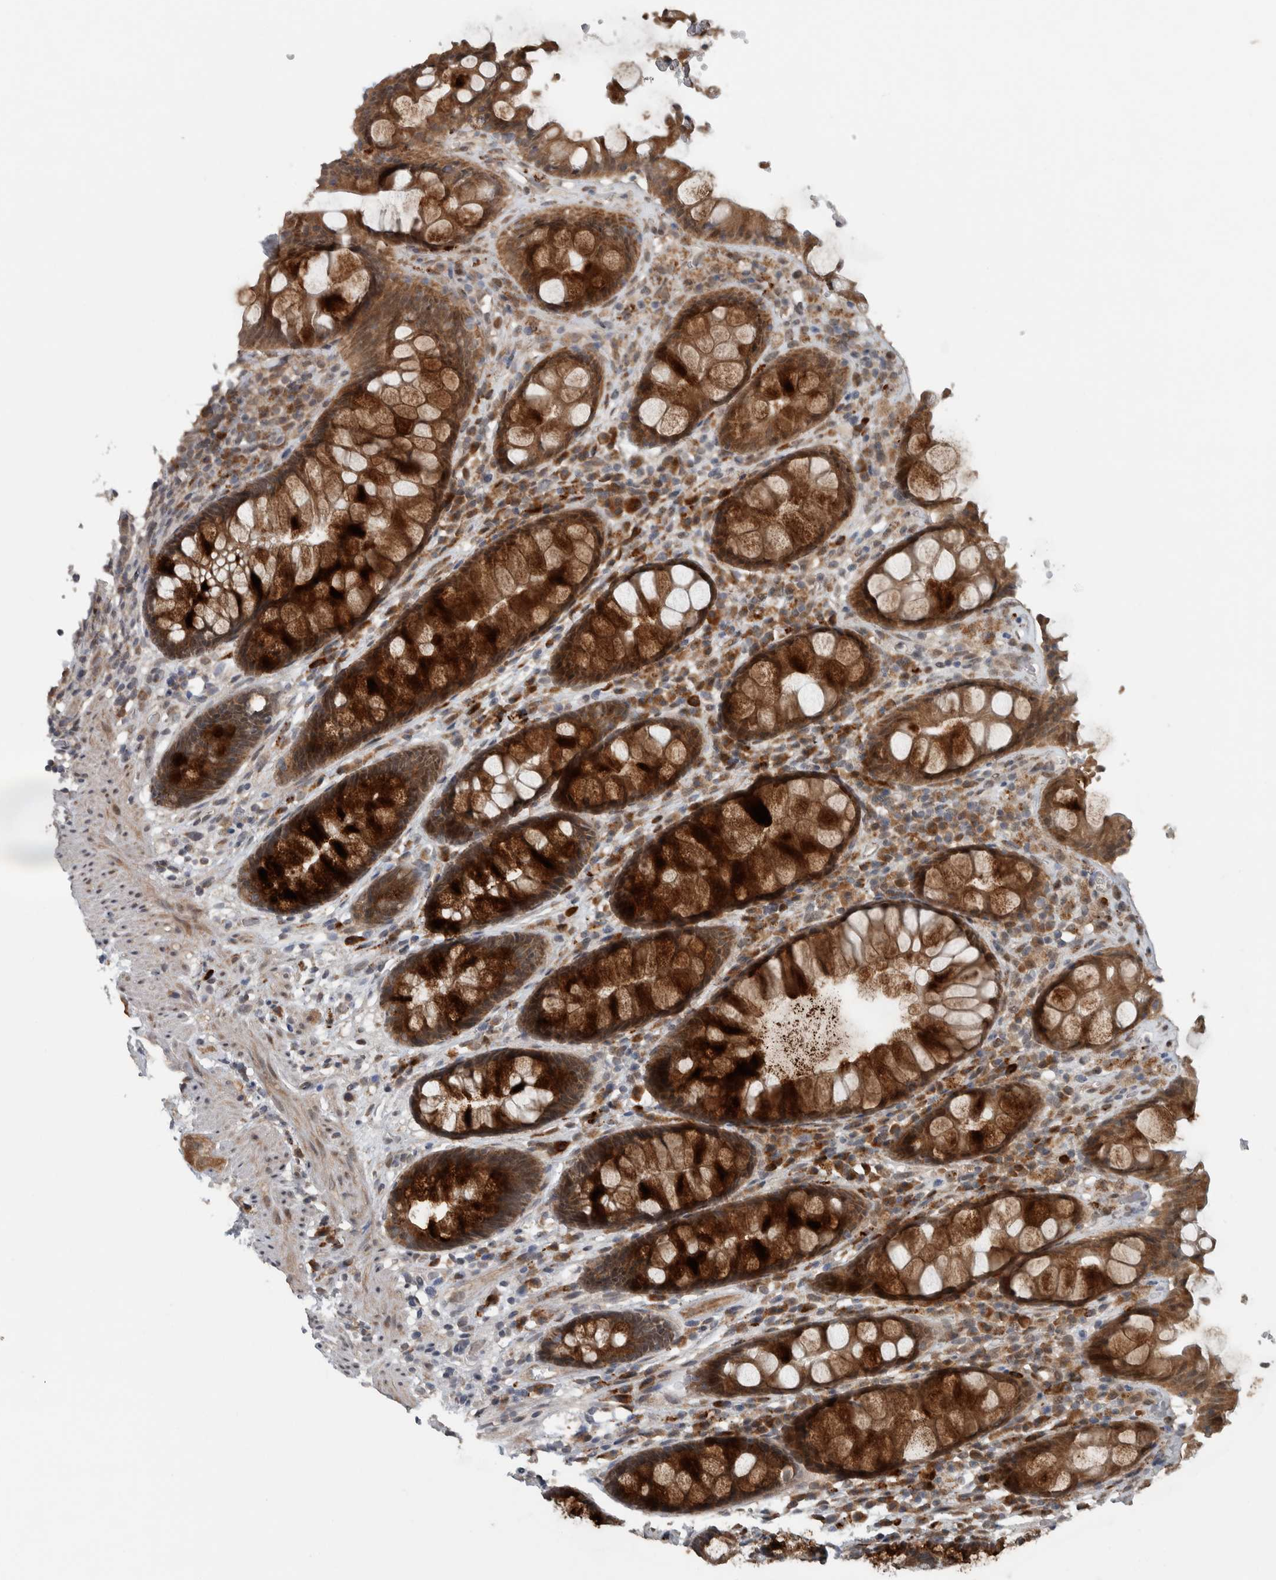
{"staining": {"intensity": "strong", "quantity": ">75%", "location": "cytoplasmic/membranous"}, "tissue": "rectum", "cell_type": "Glandular cells", "image_type": "normal", "snomed": [{"axis": "morphology", "description": "Normal tissue, NOS"}, {"axis": "topography", "description": "Rectum"}], "caption": "Strong cytoplasmic/membranous expression is appreciated in about >75% of glandular cells in benign rectum. Nuclei are stained in blue.", "gene": "GBA2", "patient": {"sex": "male", "age": 64}}